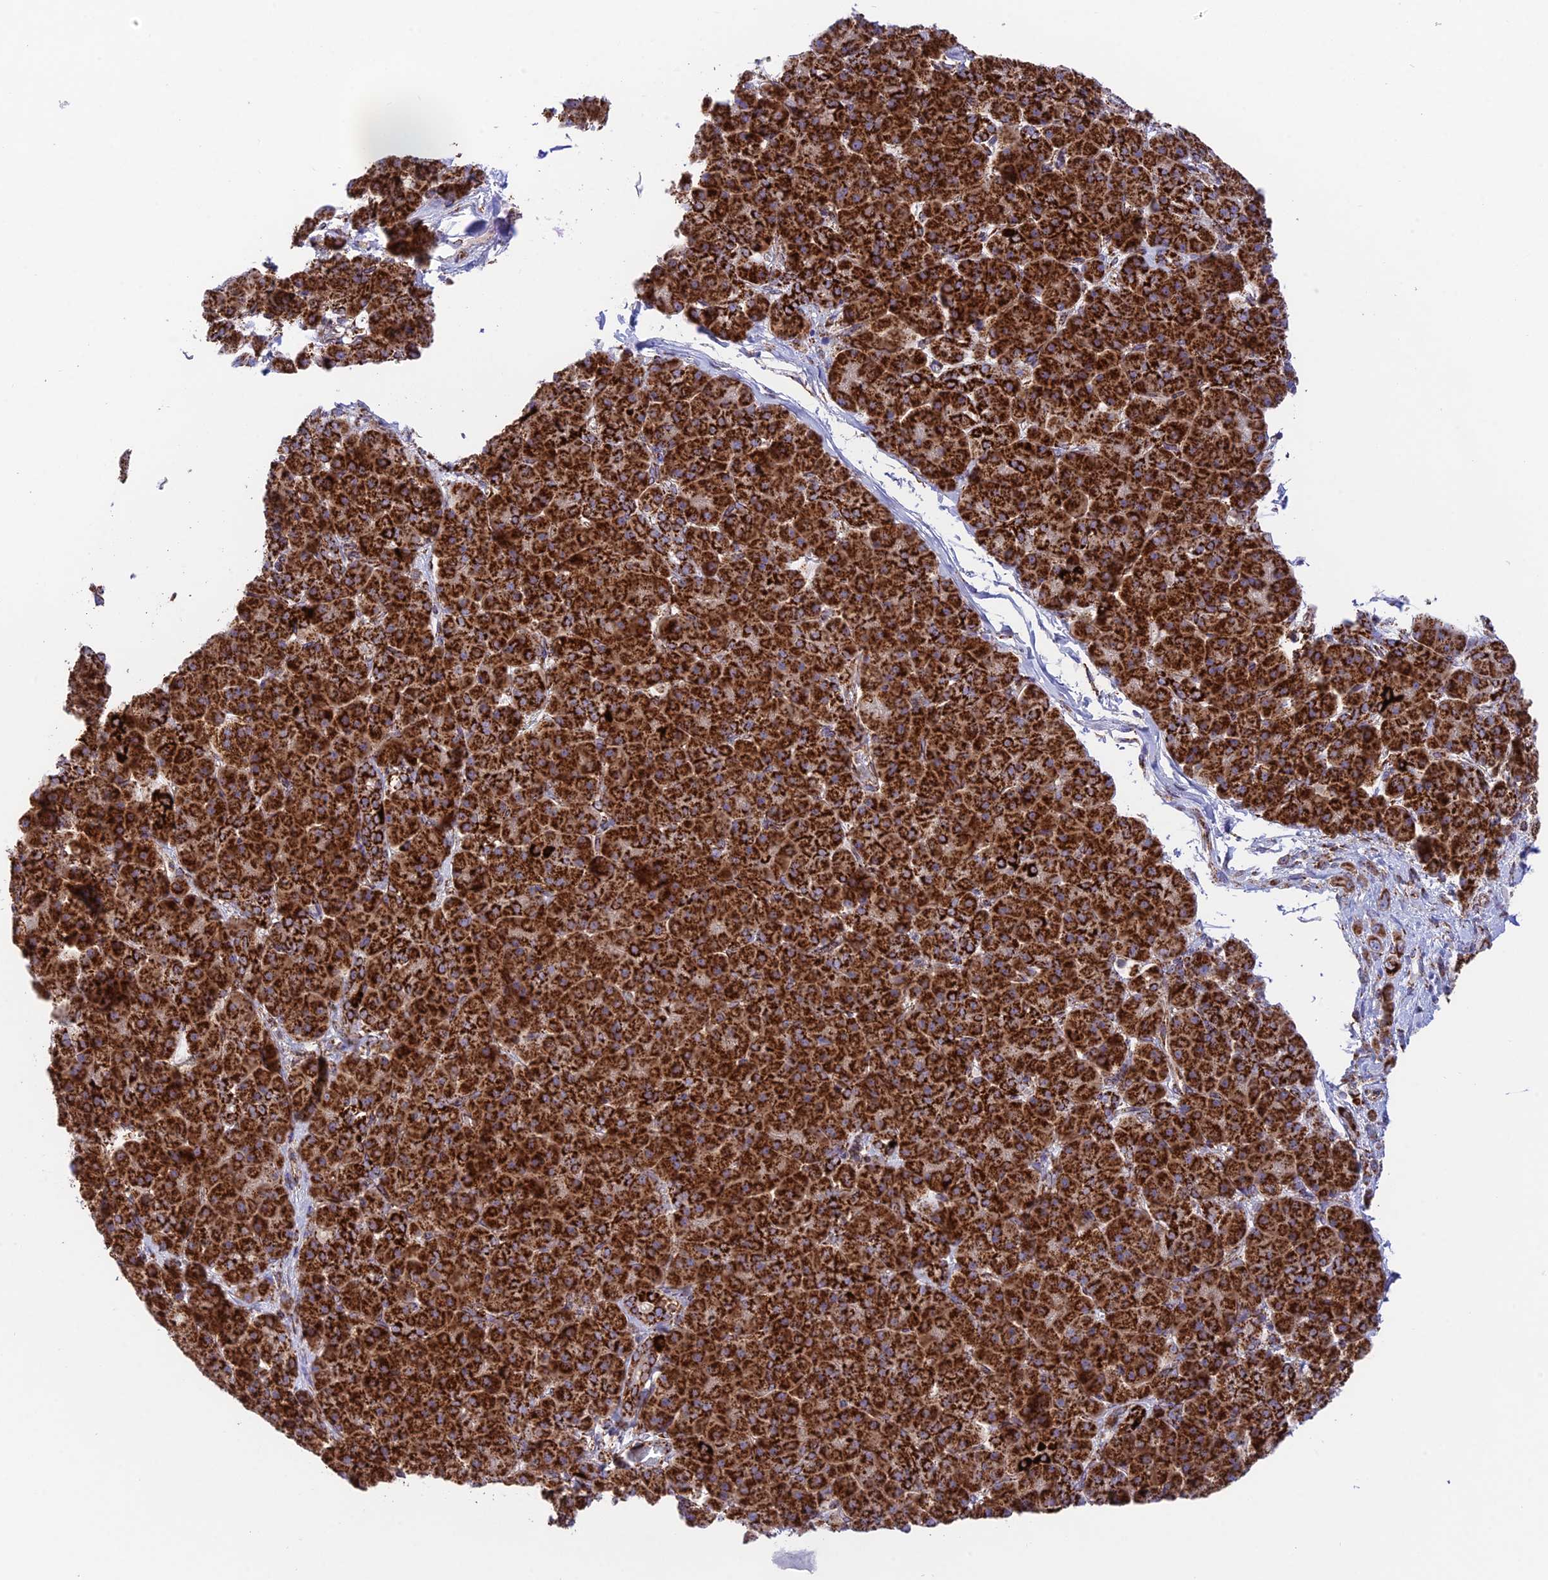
{"staining": {"intensity": "strong", "quantity": ">75%", "location": "cytoplasmic/membranous"}, "tissue": "pancreatic cancer", "cell_type": "Tumor cells", "image_type": "cancer", "snomed": [{"axis": "morphology", "description": "Normal tissue, NOS"}, {"axis": "morphology", "description": "Adenocarcinoma, NOS"}, {"axis": "topography", "description": "Pancreas"}], "caption": "Adenocarcinoma (pancreatic) stained with a protein marker displays strong staining in tumor cells.", "gene": "CHCHD3", "patient": {"sex": "female", "age": 64}}